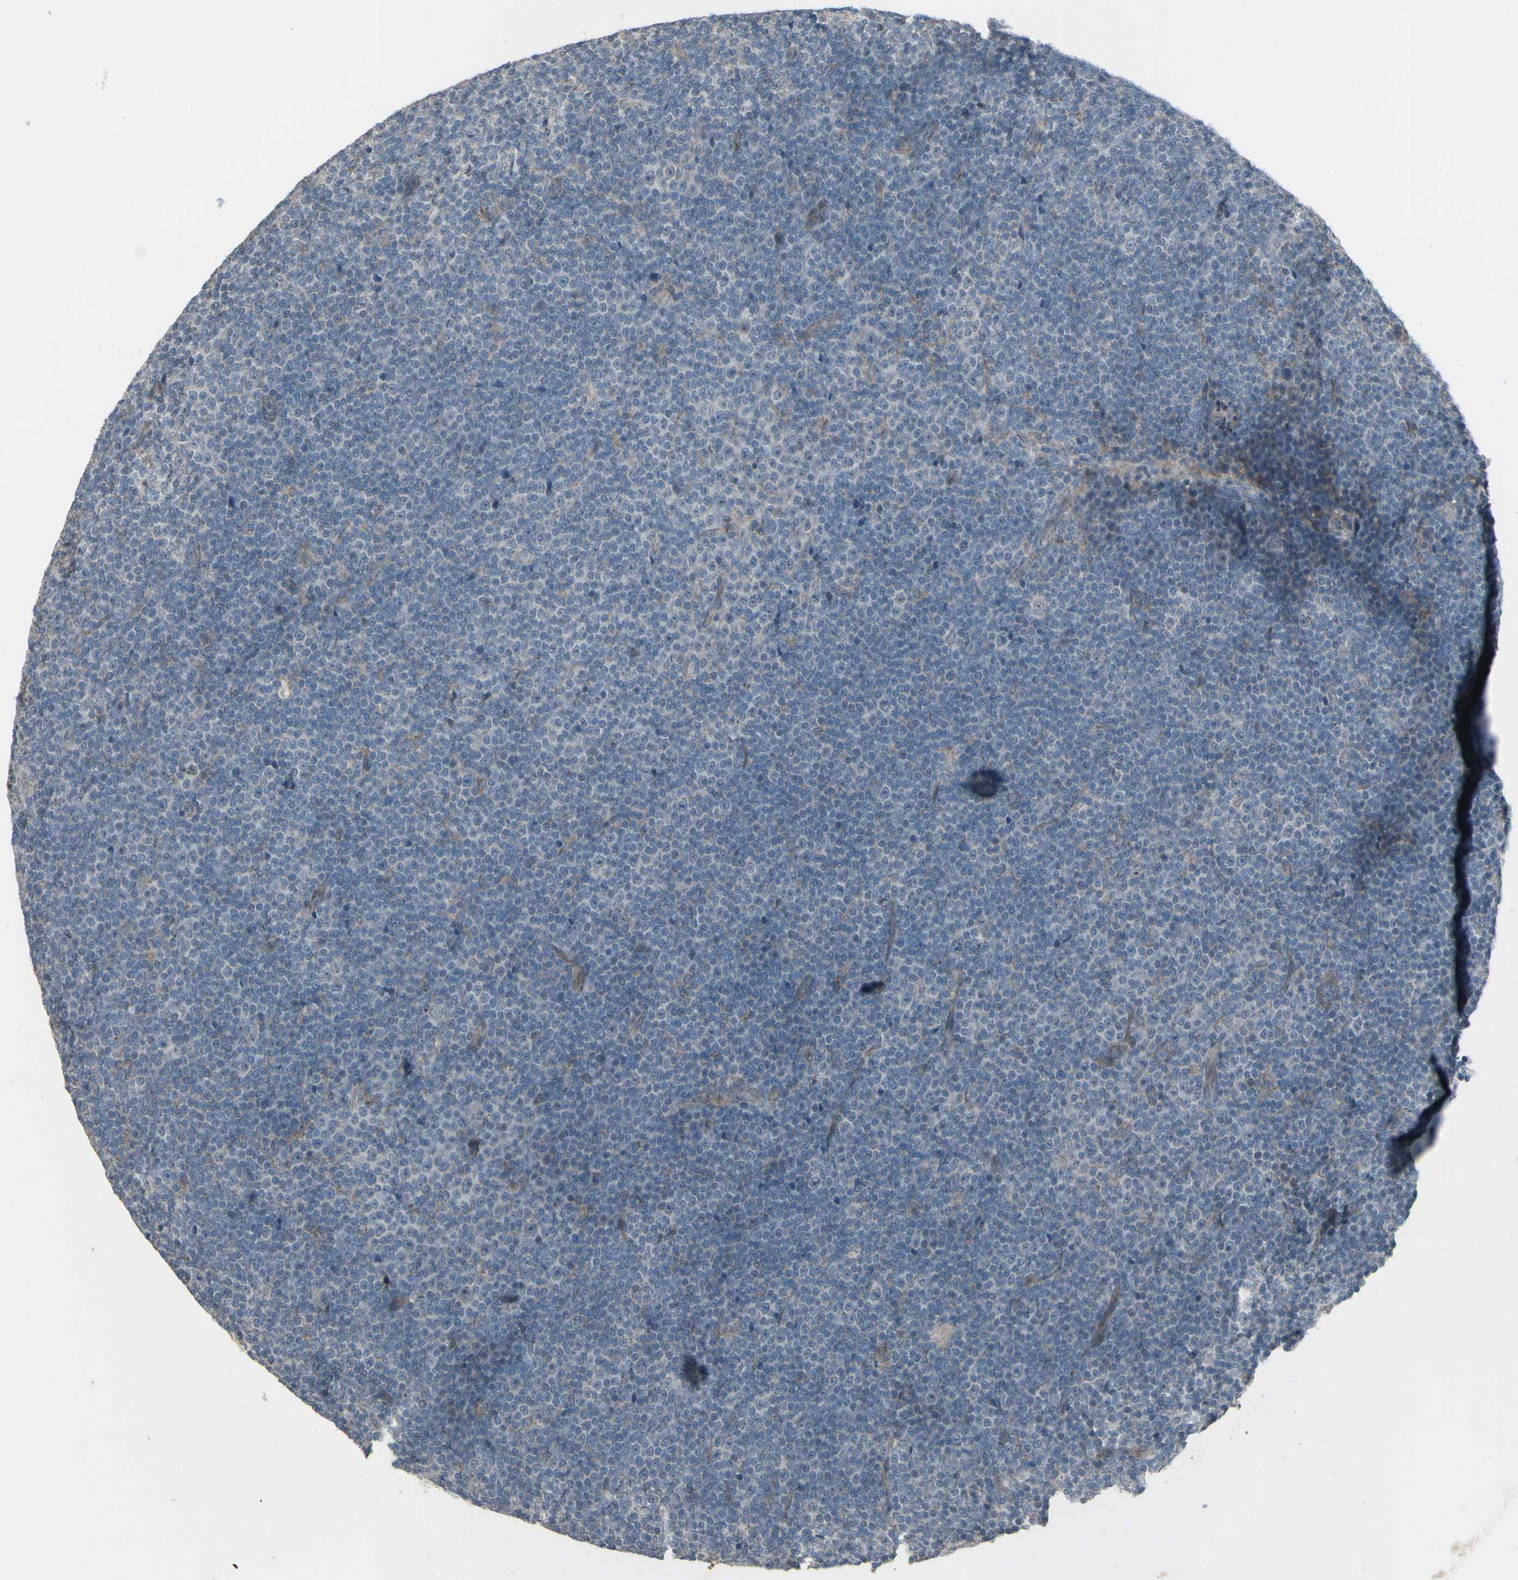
{"staining": {"intensity": "negative", "quantity": "none", "location": "none"}, "tissue": "lymphoma", "cell_type": "Tumor cells", "image_type": "cancer", "snomed": [{"axis": "morphology", "description": "Malignant lymphoma, non-Hodgkin's type, Low grade"}, {"axis": "topography", "description": "Lymph node"}], "caption": "A histopathology image of low-grade malignant lymphoma, non-Hodgkin's type stained for a protein shows no brown staining in tumor cells. Brightfield microscopy of immunohistochemistry (IHC) stained with DAB (3,3'-diaminobenzidine) (brown) and hematoxylin (blue), captured at high magnification.", "gene": "GRAMD1B", "patient": {"sex": "female", "age": 67}}